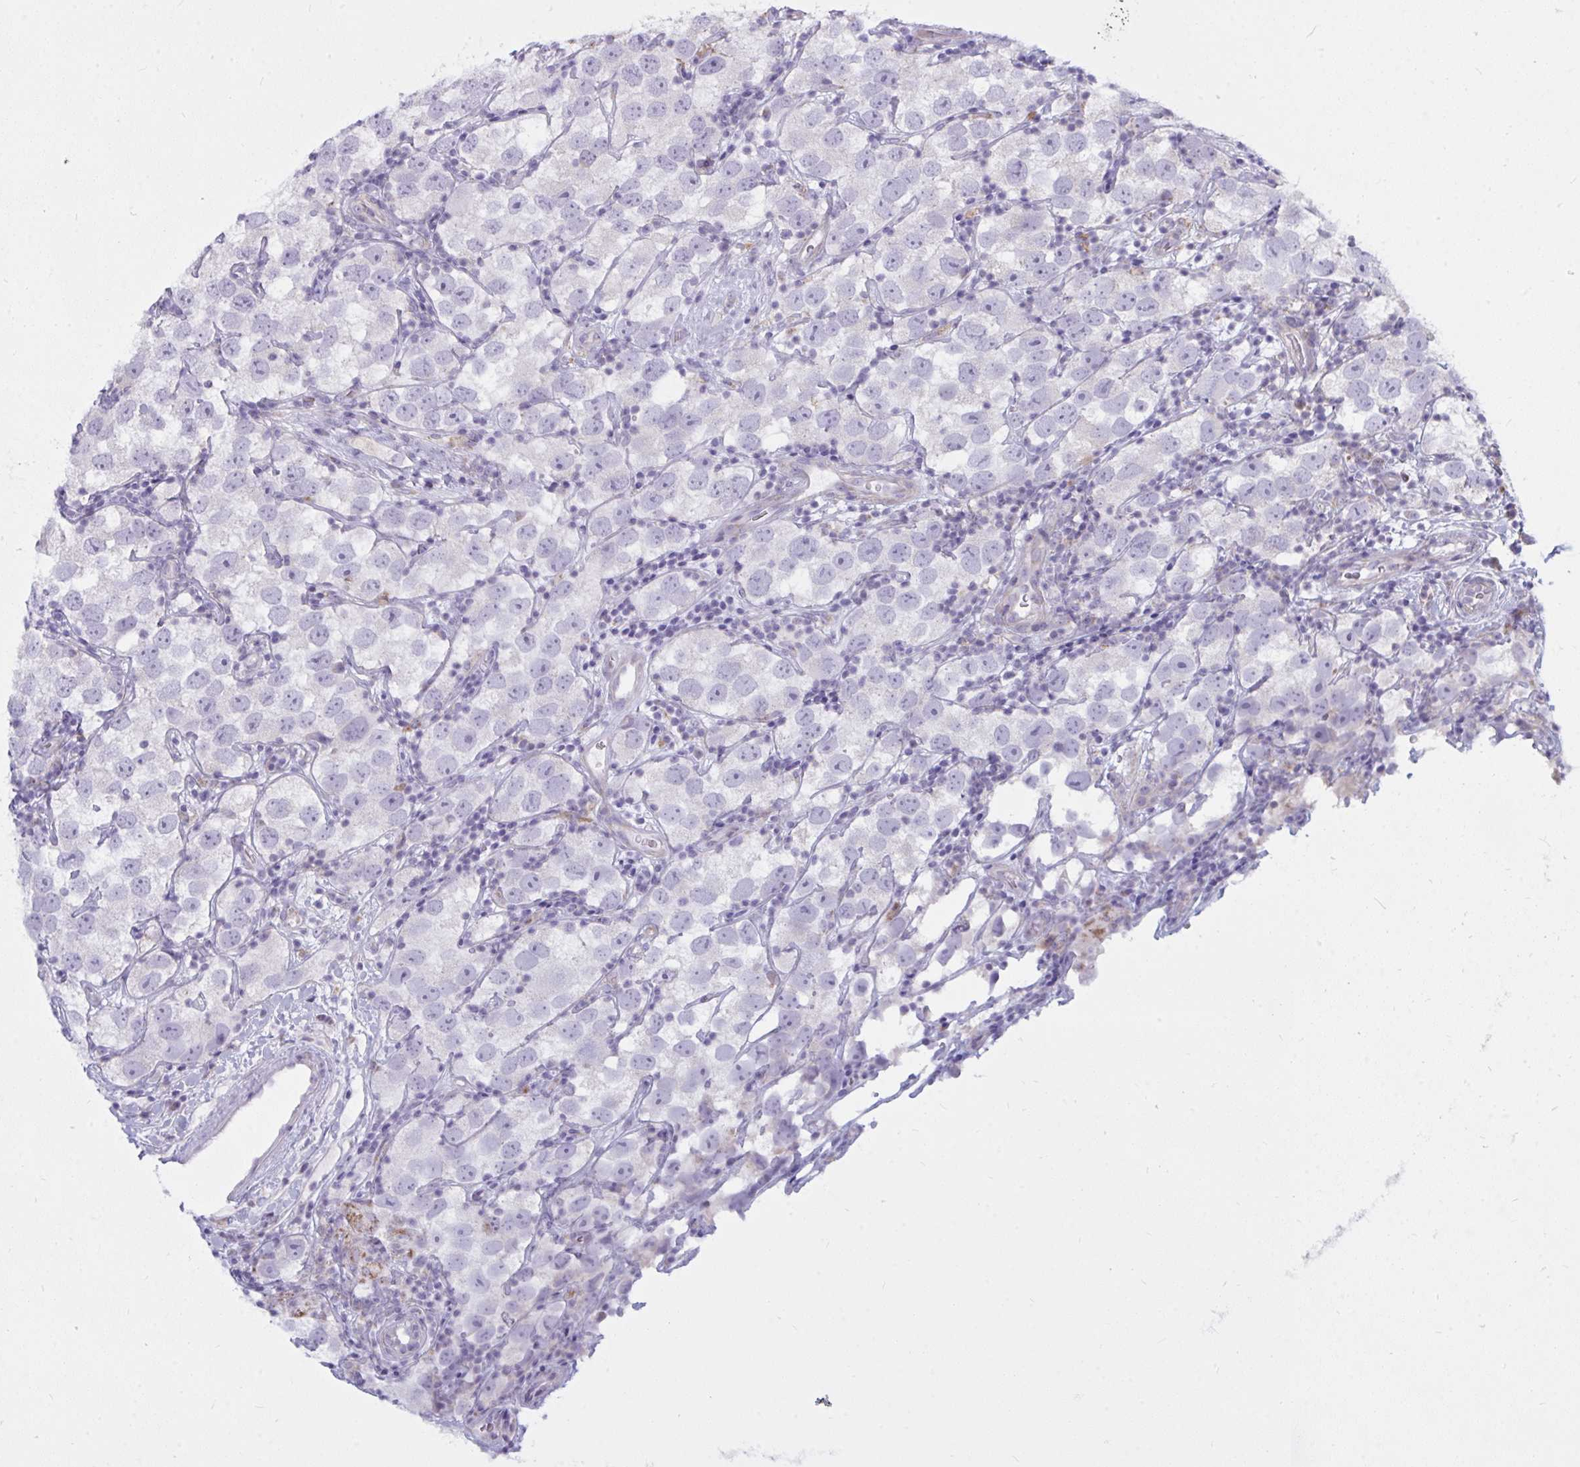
{"staining": {"intensity": "negative", "quantity": "none", "location": "none"}, "tissue": "testis cancer", "cell_type": "Tumor cells", "image_type": "cancer", "snomed": [{"axis": "morphology", "description": "Seminoma, NOS"}, {"axis": "topography", "description": "Testis"}], "caption": "There is no significant staining in tumor cells of testis cancer.", "gene": "ATG9A", "patient": {"sex": "male", "age": 26}}